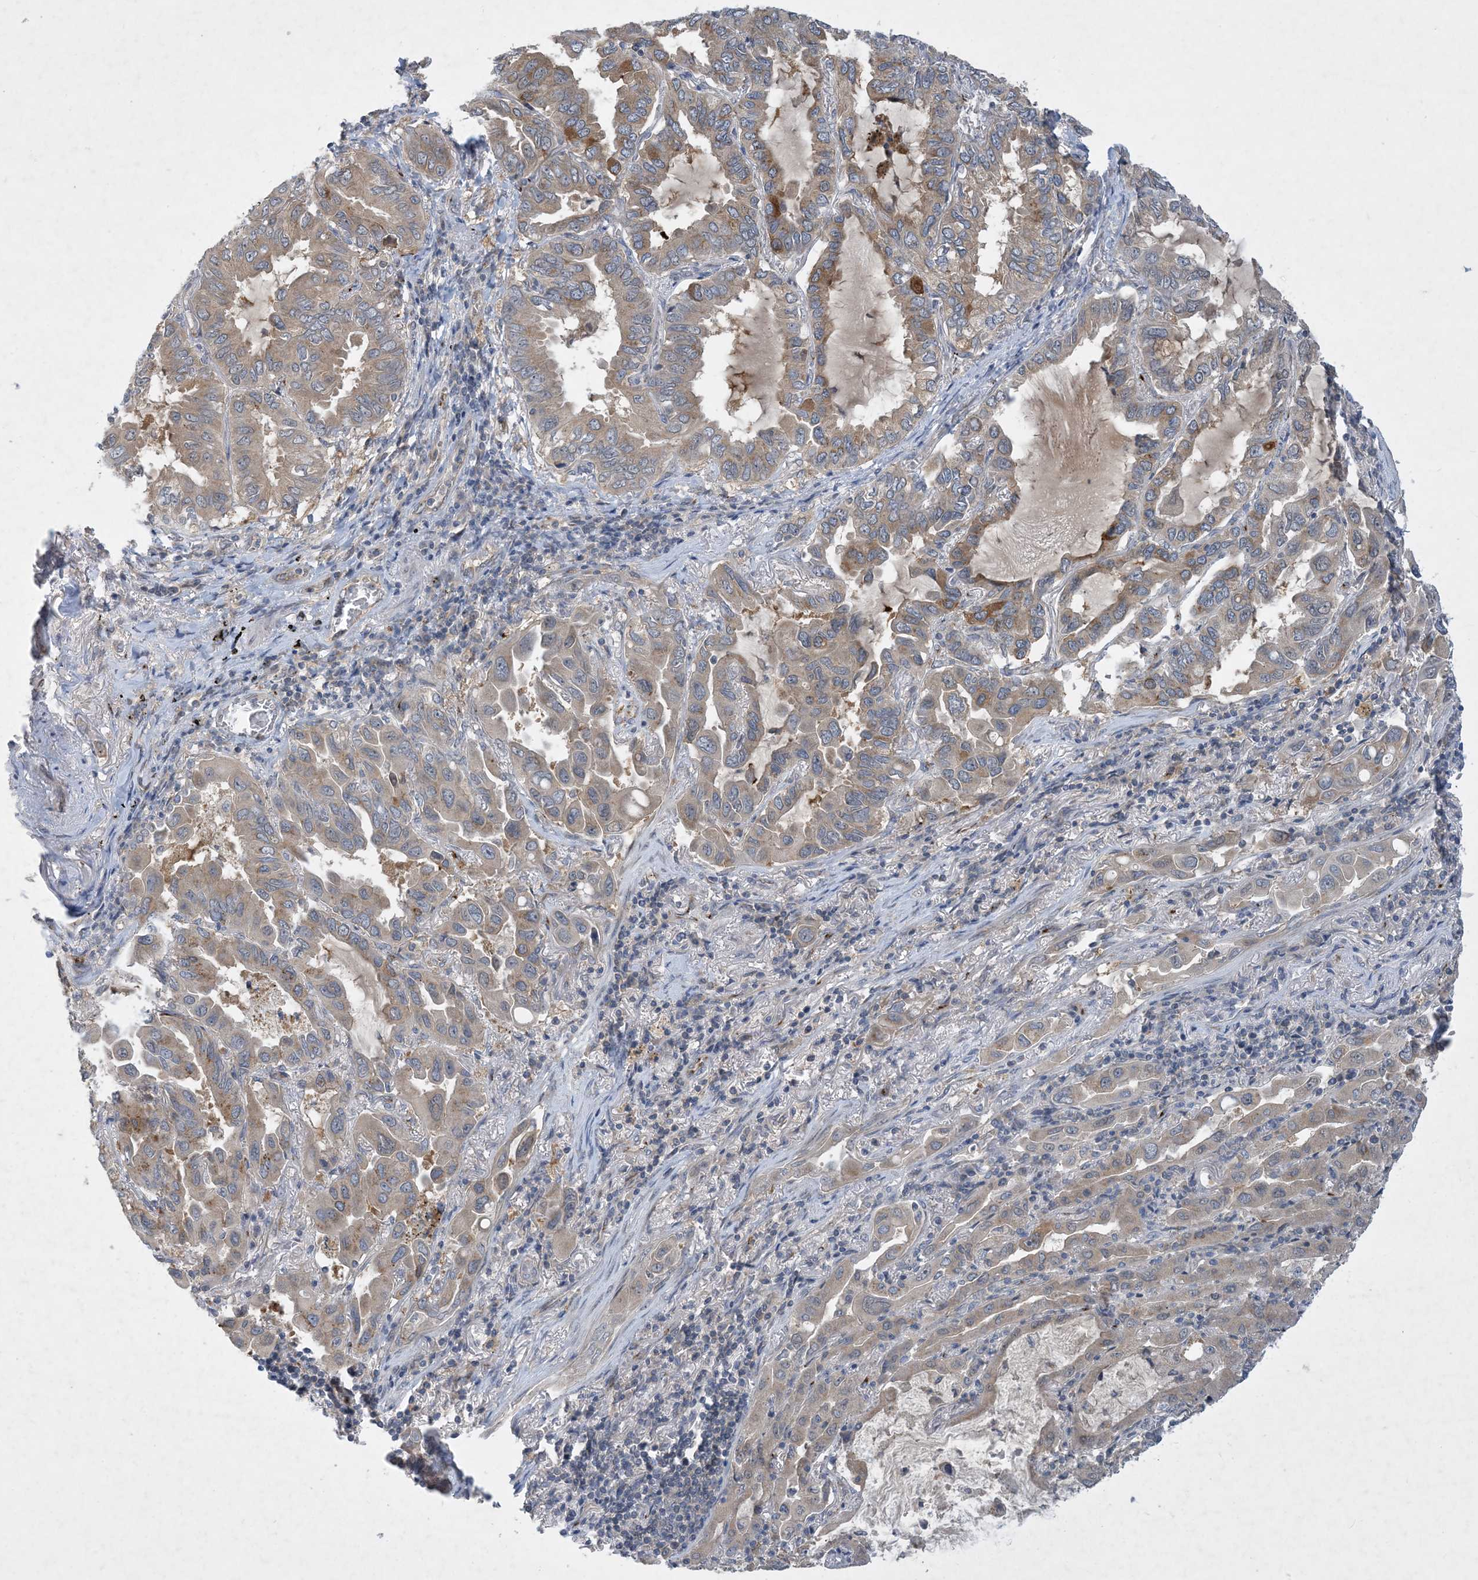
{"staining": {"intensity": "weak", "quantity": "25%-75%", "location": "cytoplasmic/membranous"}, "tissue": "lung cancer", "cell_type": "Tumor cells", "image_type": "cancer", "snomed": [{"axis": "morphology", "description": "Adenocarcinoma, NOS"}, {"axis": "topography", "description": "Lung"}], "caption": "Lung cancer tissue displays weak cytoplasmic/membranous expression in approximately 25%-75% of tumor cells", "gene": "TINAG", "patient": {"sex": "male", "age": 64}}